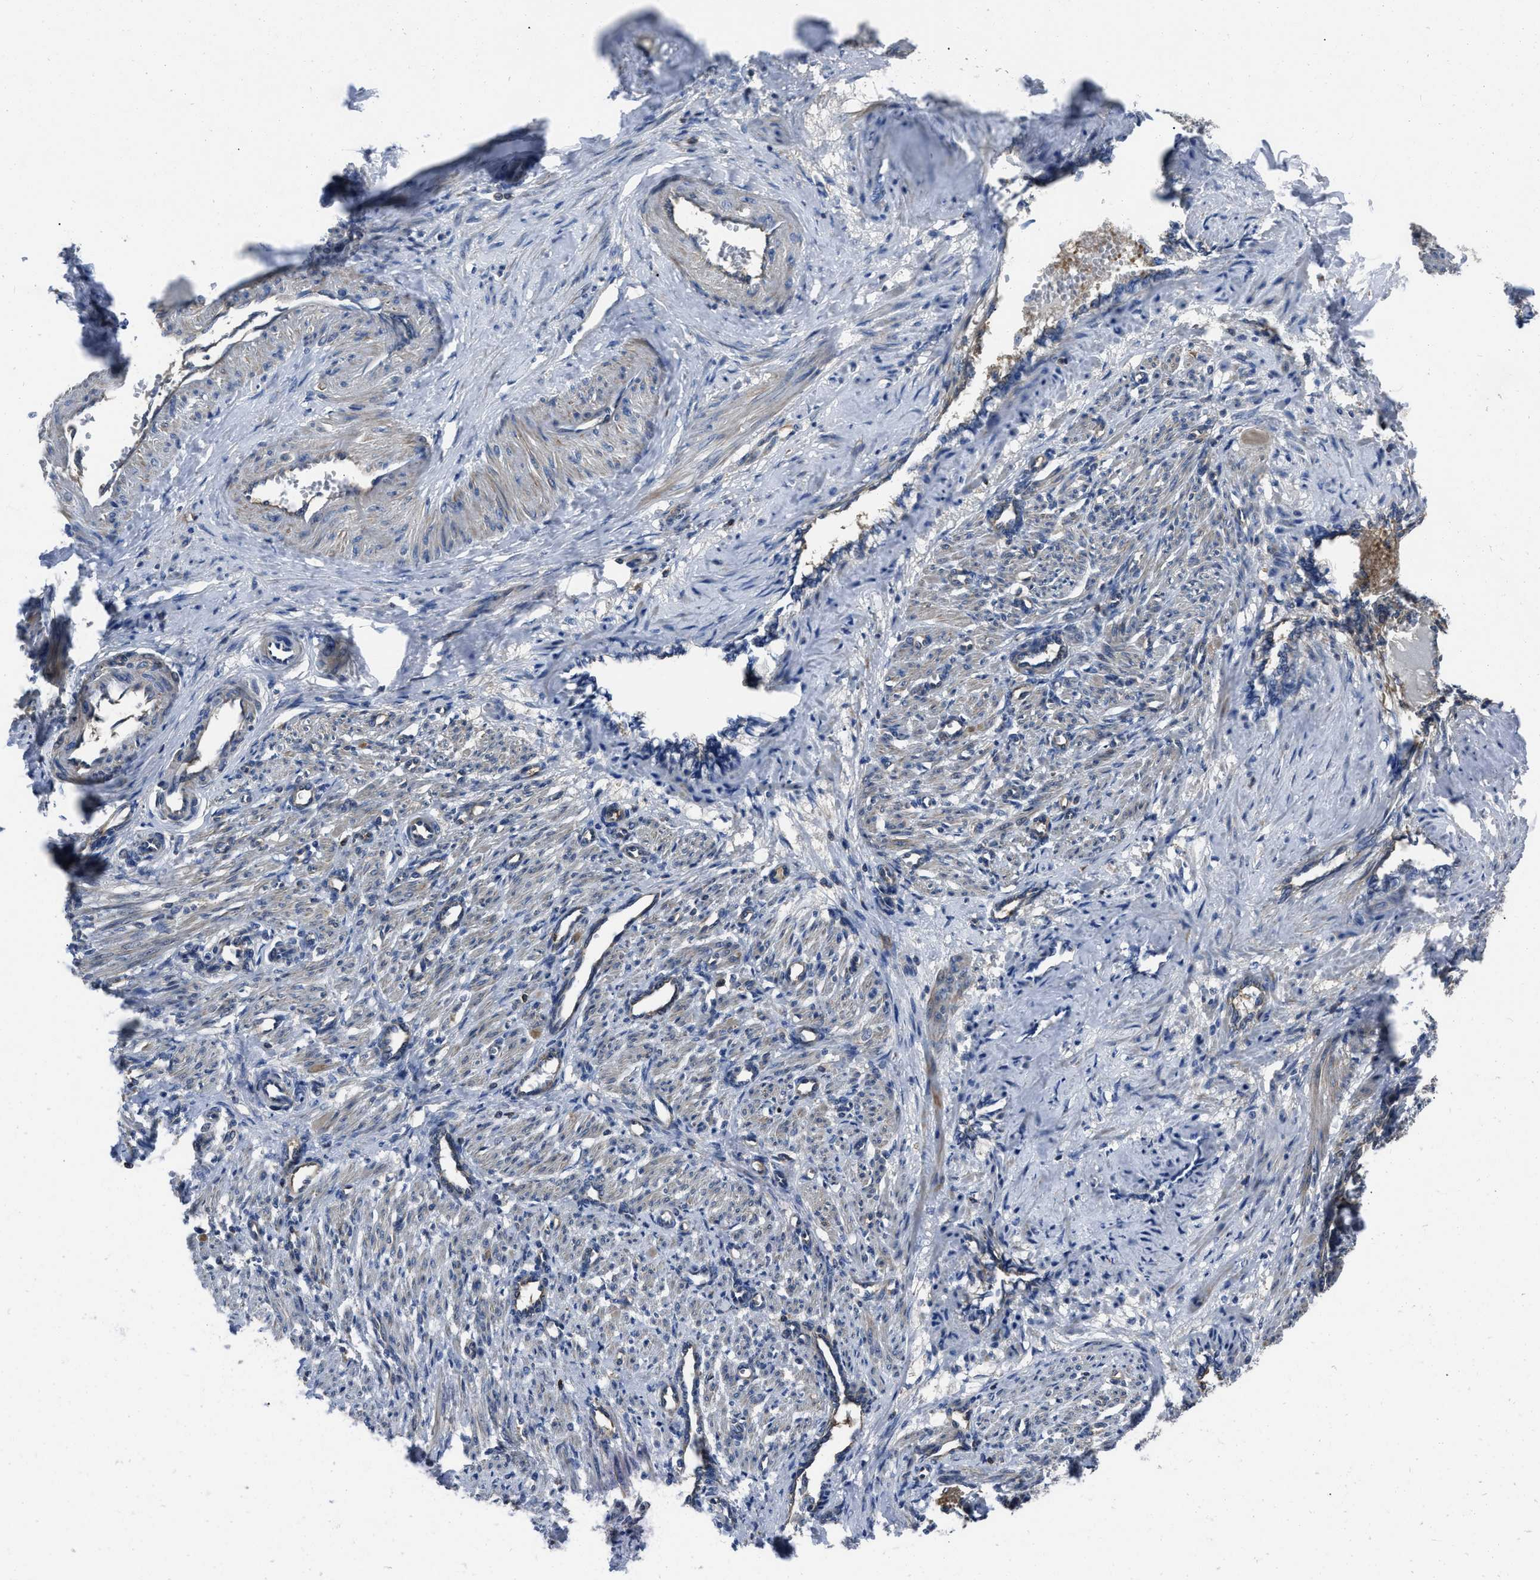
{"staining": {"intensity": "moderate", "quantity": "<25%", "location": "cytoplasmic/membranous"}, "tissue": "smooth muscle", "cell_type": "Smooth muscle cells", "image_type": "normal", "snomed": [{"axis": "morphology", "description": "Normal tissue, NOS"}, {"axis": "topography", "description": "Endometrium"}], "caption": "Smooth muscle stained with DAB (3,3'-diaminobenzidine) IHC exhibits low levels of moderate cytoplasmic/membranous positivity in approximately <25% of smooth muscle cells. (Stains: DAB (3,3'-diaminobenzidine) in brown, nuclei in blue, Microscopy: brightfield microscopy at high magnification).", "gene": "YARS1", "patient": {"sex": "female", "age": 33}}